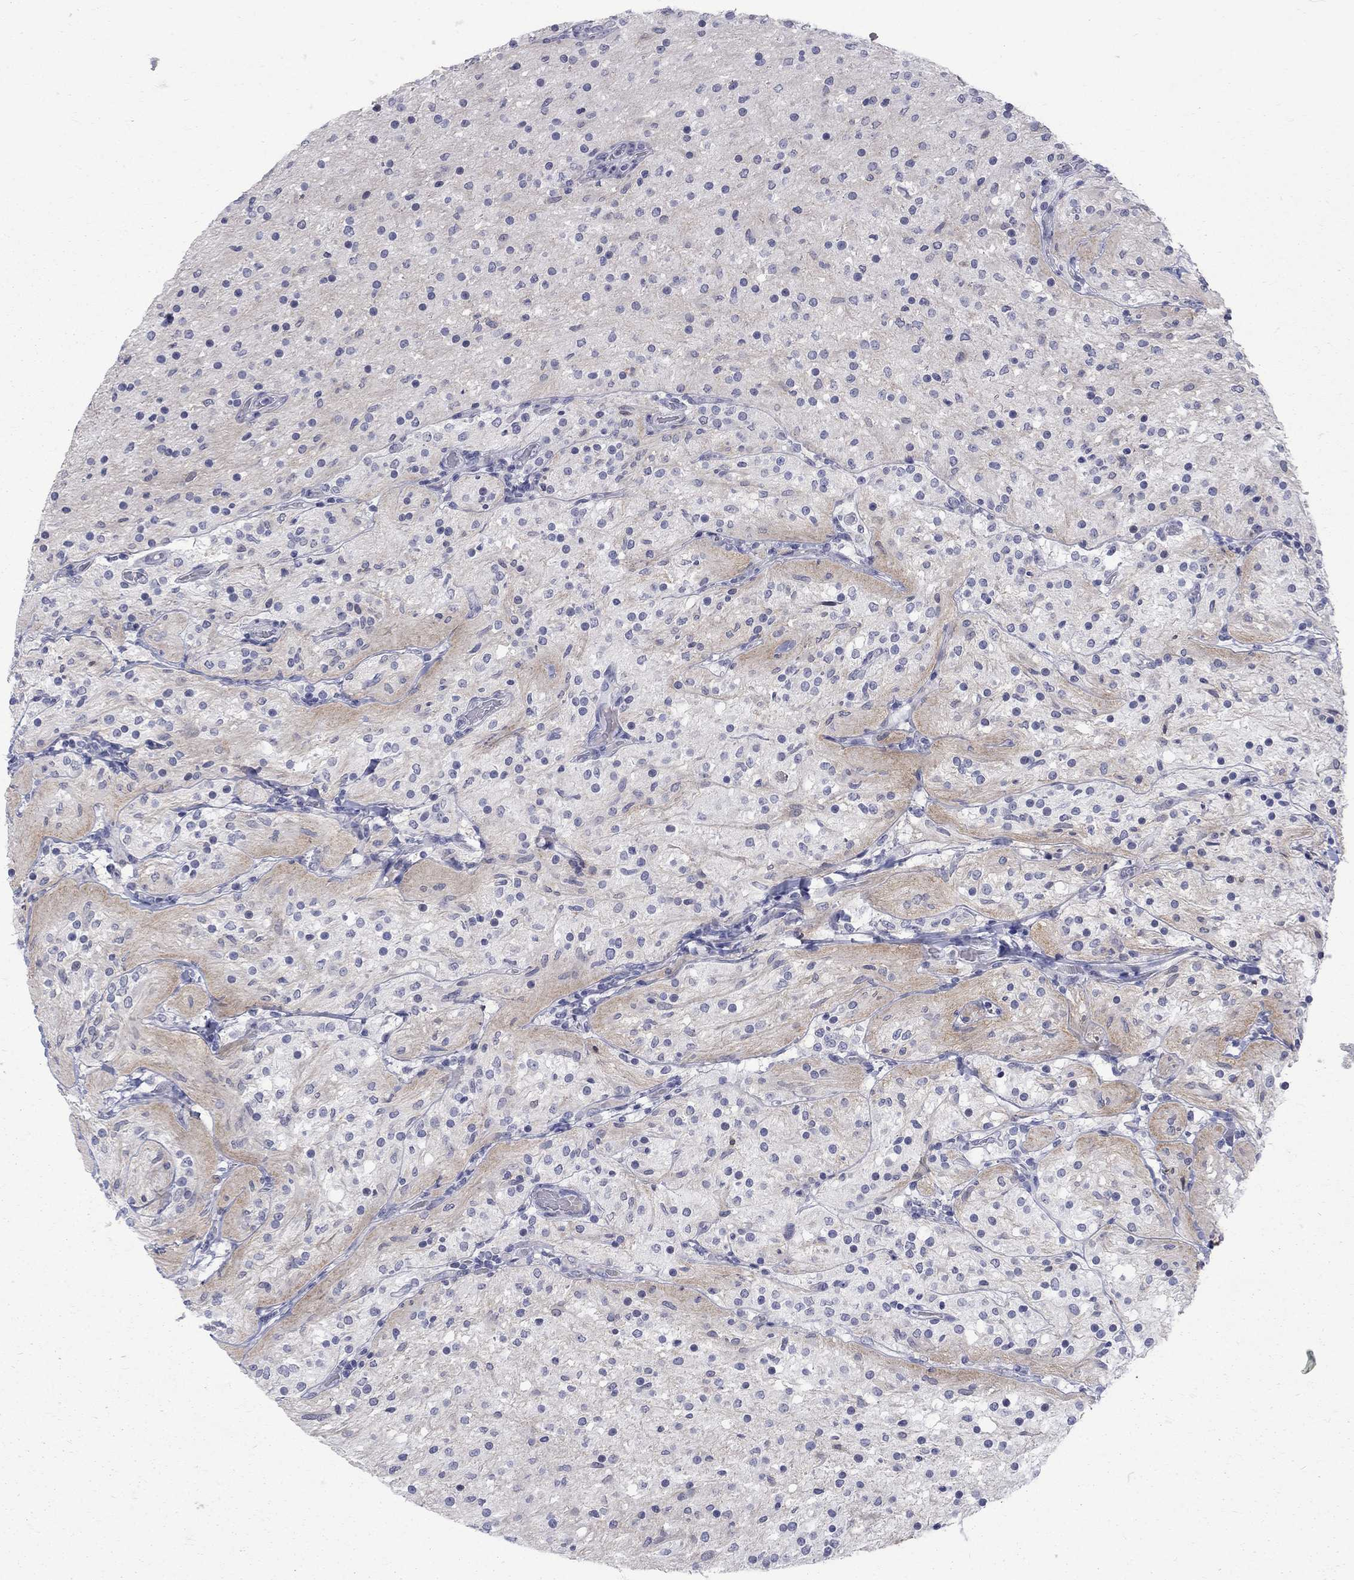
{"staining": {"intensity": "negative", "quantity": "none", "location": "none"}, "tissue": "glioma", "cell_type": "Tumor cells", "image_type": "cancer", "snomed": [{"axis": "morphology", "description": "Glioma, malignant, Low grade"}, {"axis": "topography", "description": "Brain"}], "caption": "Image shows no significant protein staining in tumor cells of glioma.", "gene": "CTNND2", "patient": {"sex": "male", "age": 3}}